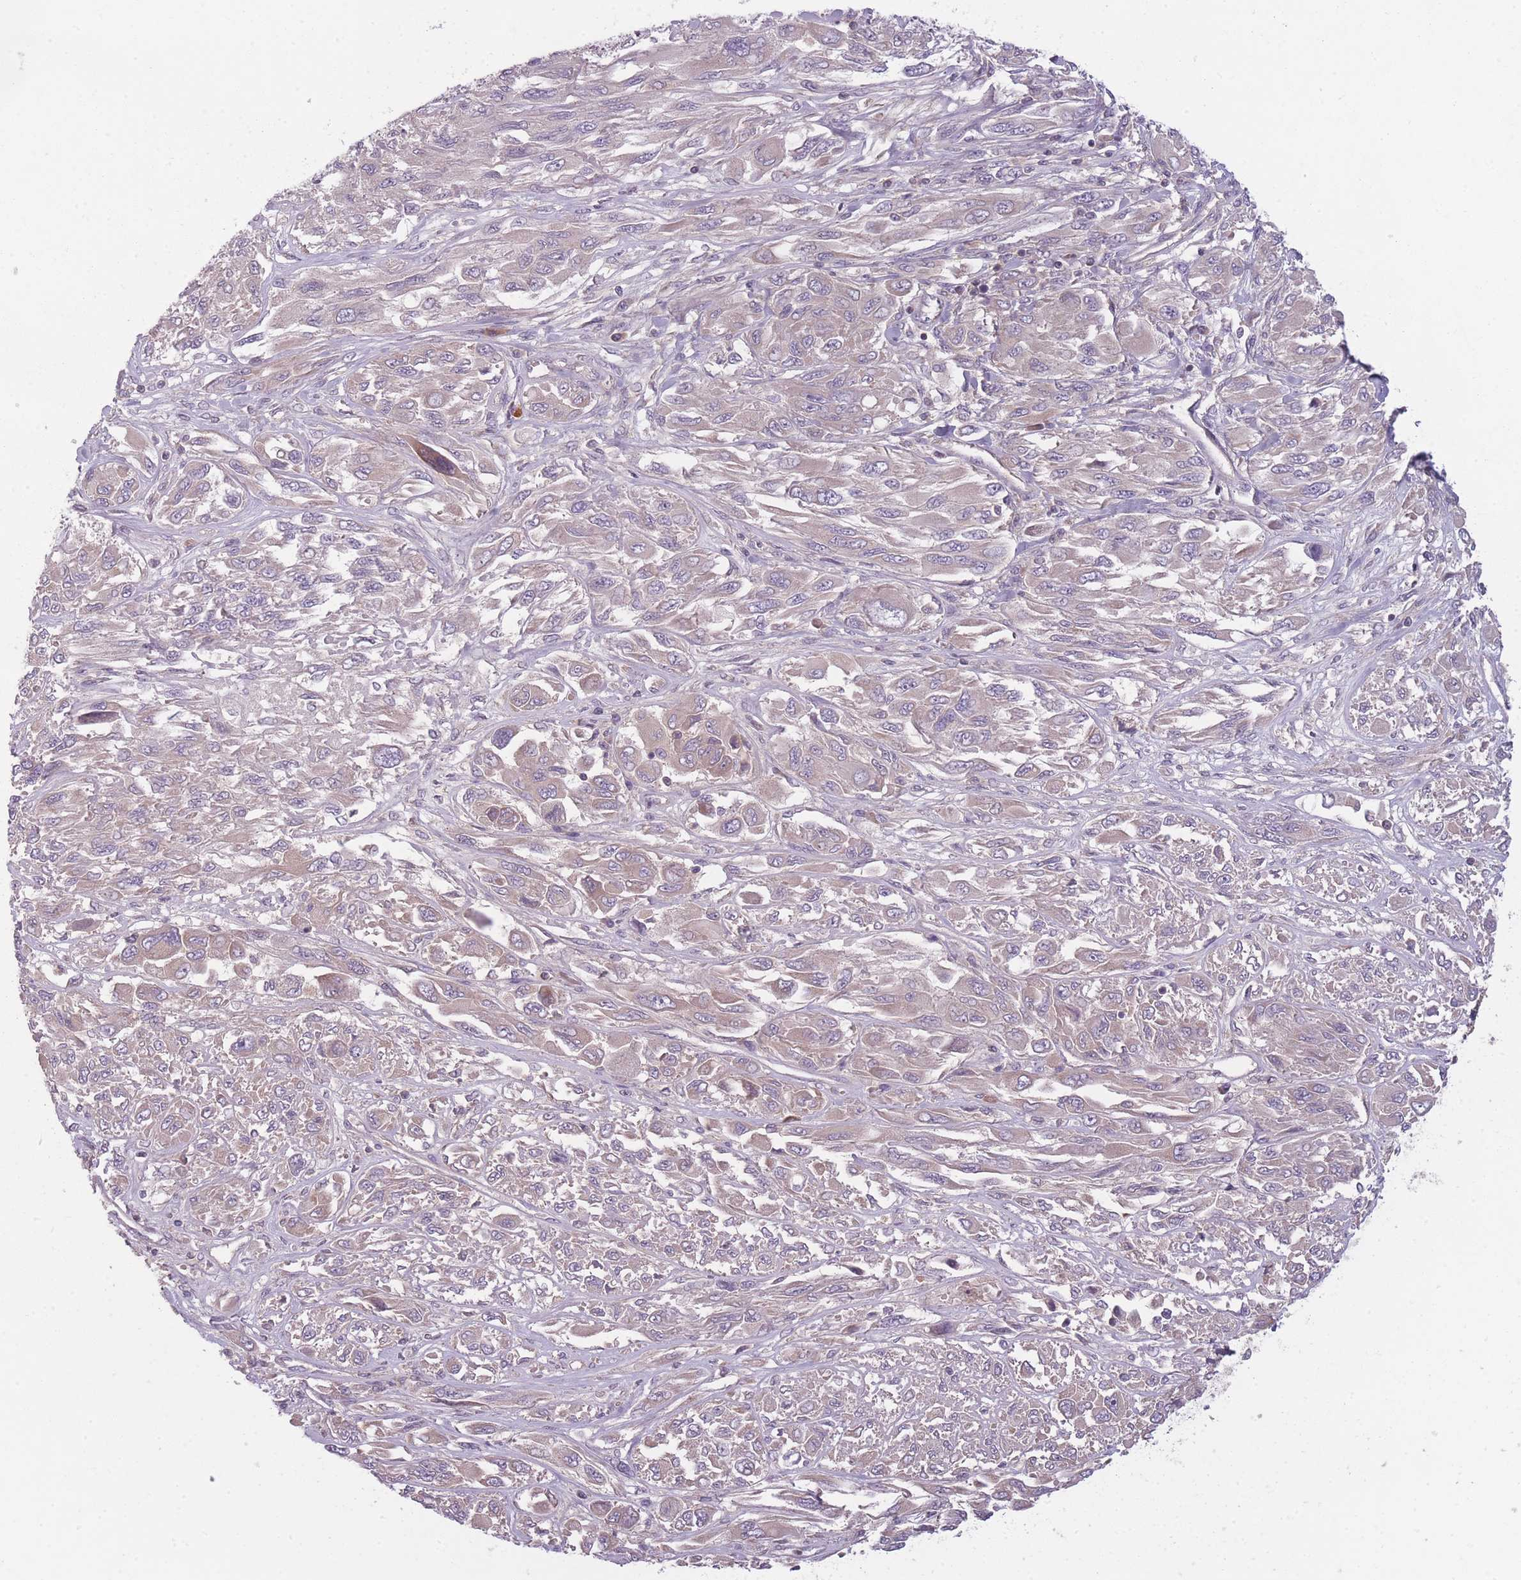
{"staining": {"intensity": "weak", "quantity": "<25%", "location": "cytoplasmic/membranous"}, "tissue": "melanoma", "cell_type": "Tumor cells", "image_type": "cancer", "snomed": [{"axis": "morphology", "description": "Malignant melanoma, NOS"}, {"axis": "topography", "description": "Skin"}], "caption": "Immunohistochemistry (IHC) of malignant melanoma shows no positivity in tumor cells. Brightfield microscopy of immunohistochemistry (IHC) stained with DAB (brown) and hematoxylin (blue), captured at high magnification.", "gene": "NT5DC2", "patient": {"sex": "female", "age": 91}}